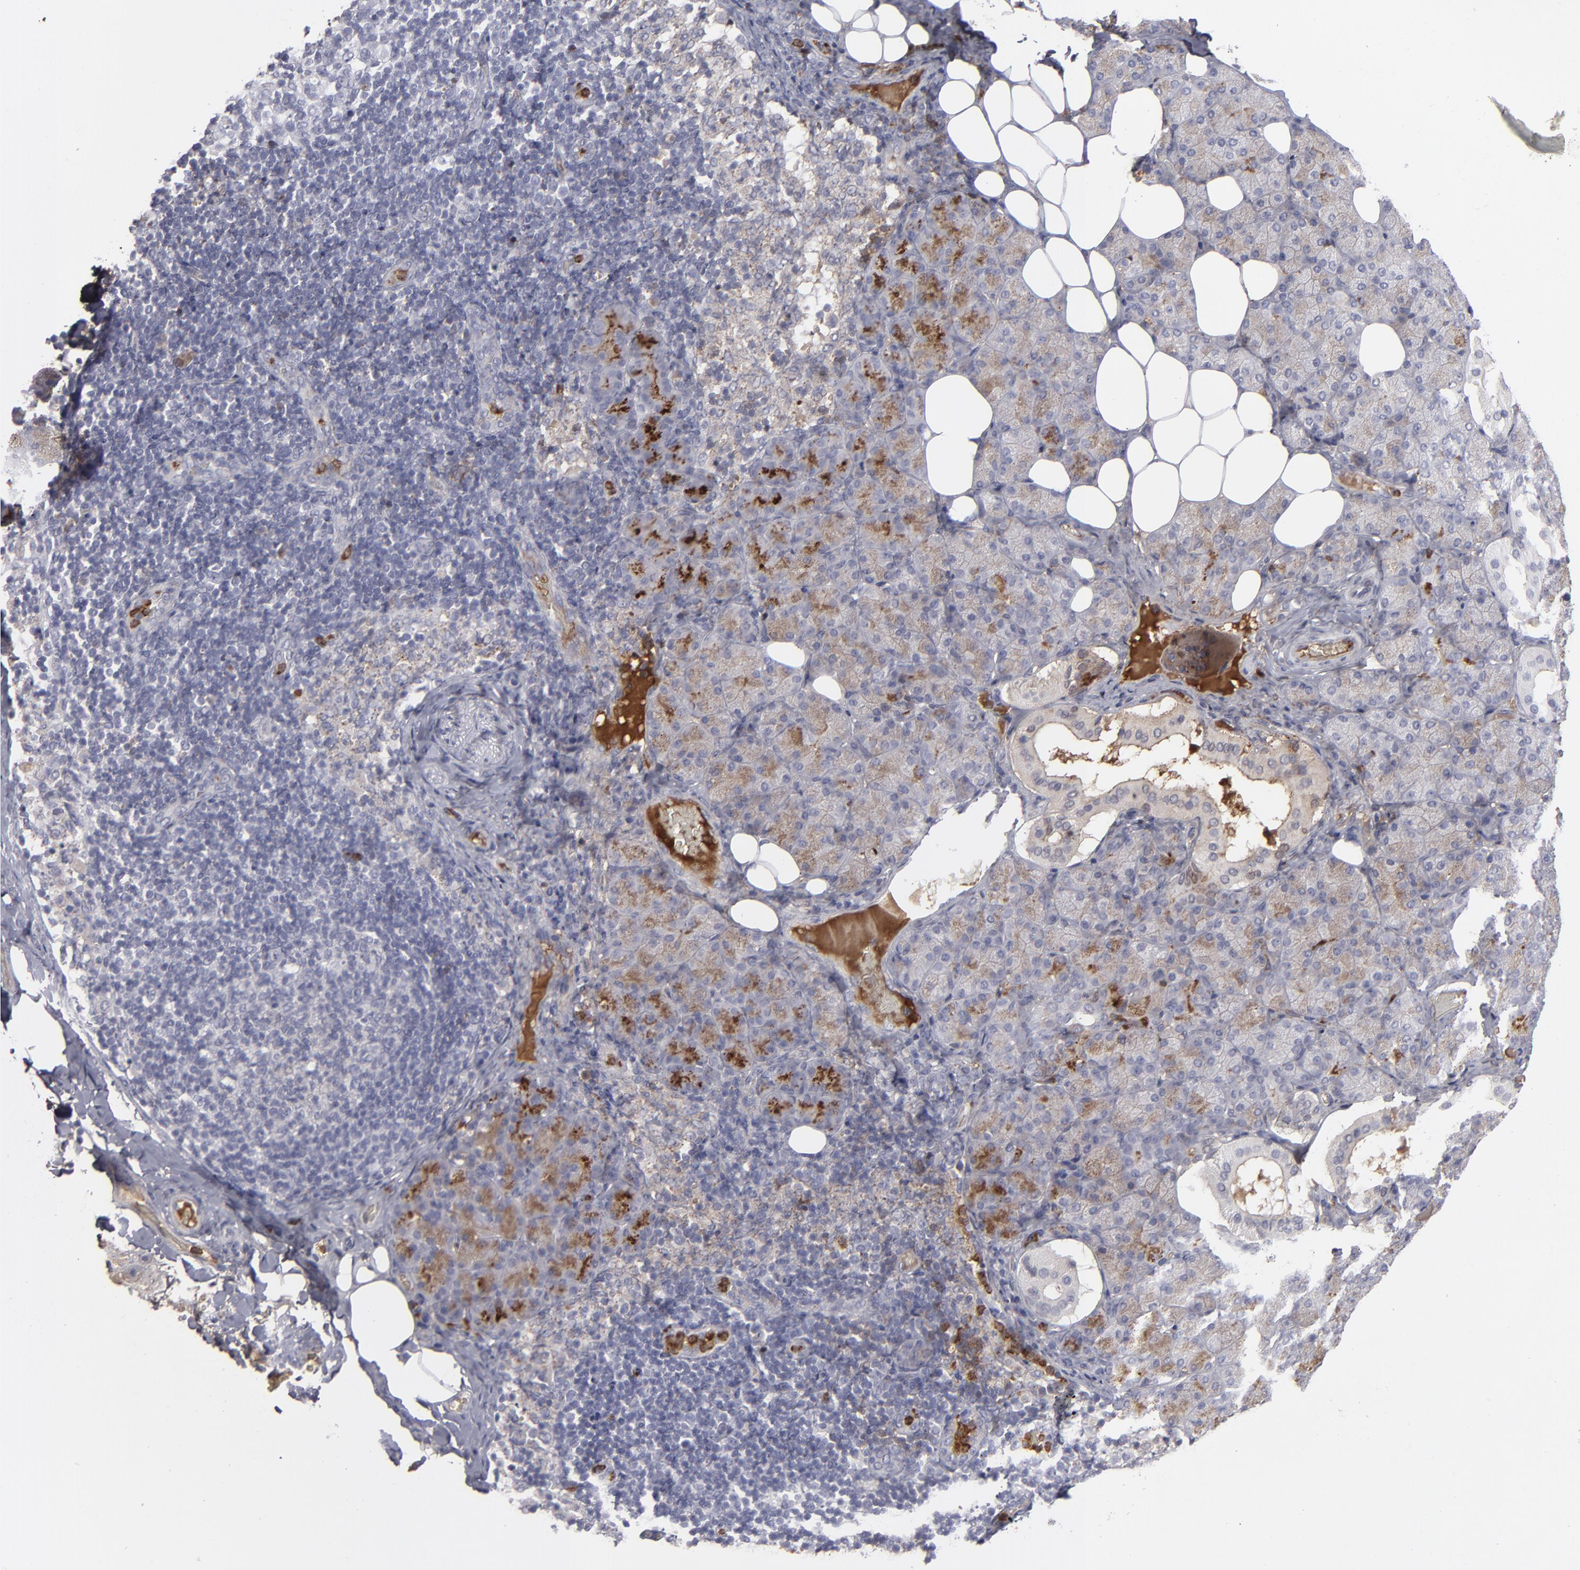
{"staining": {"intensity": "weak", "quantity": "<25%", "location": "cytoplasmic/membranous"}, "tissue": "salivary gland", "cell_type": "Glandular cells", "image_type": "normal", "snomed": [{"axis": "morphology", "description": "Normal tissue, NOS"}, {"axis": "topography", "description": "Lymph node"}, {"axis": "topography", "description": "Salivary gland"}], "caption": "This is an immunohistochemistry image of unremarkable salivary gland. There is no staining in glandular cells.", "gene": "LRG1", "patient": {"sex": "male", "age": 8}}